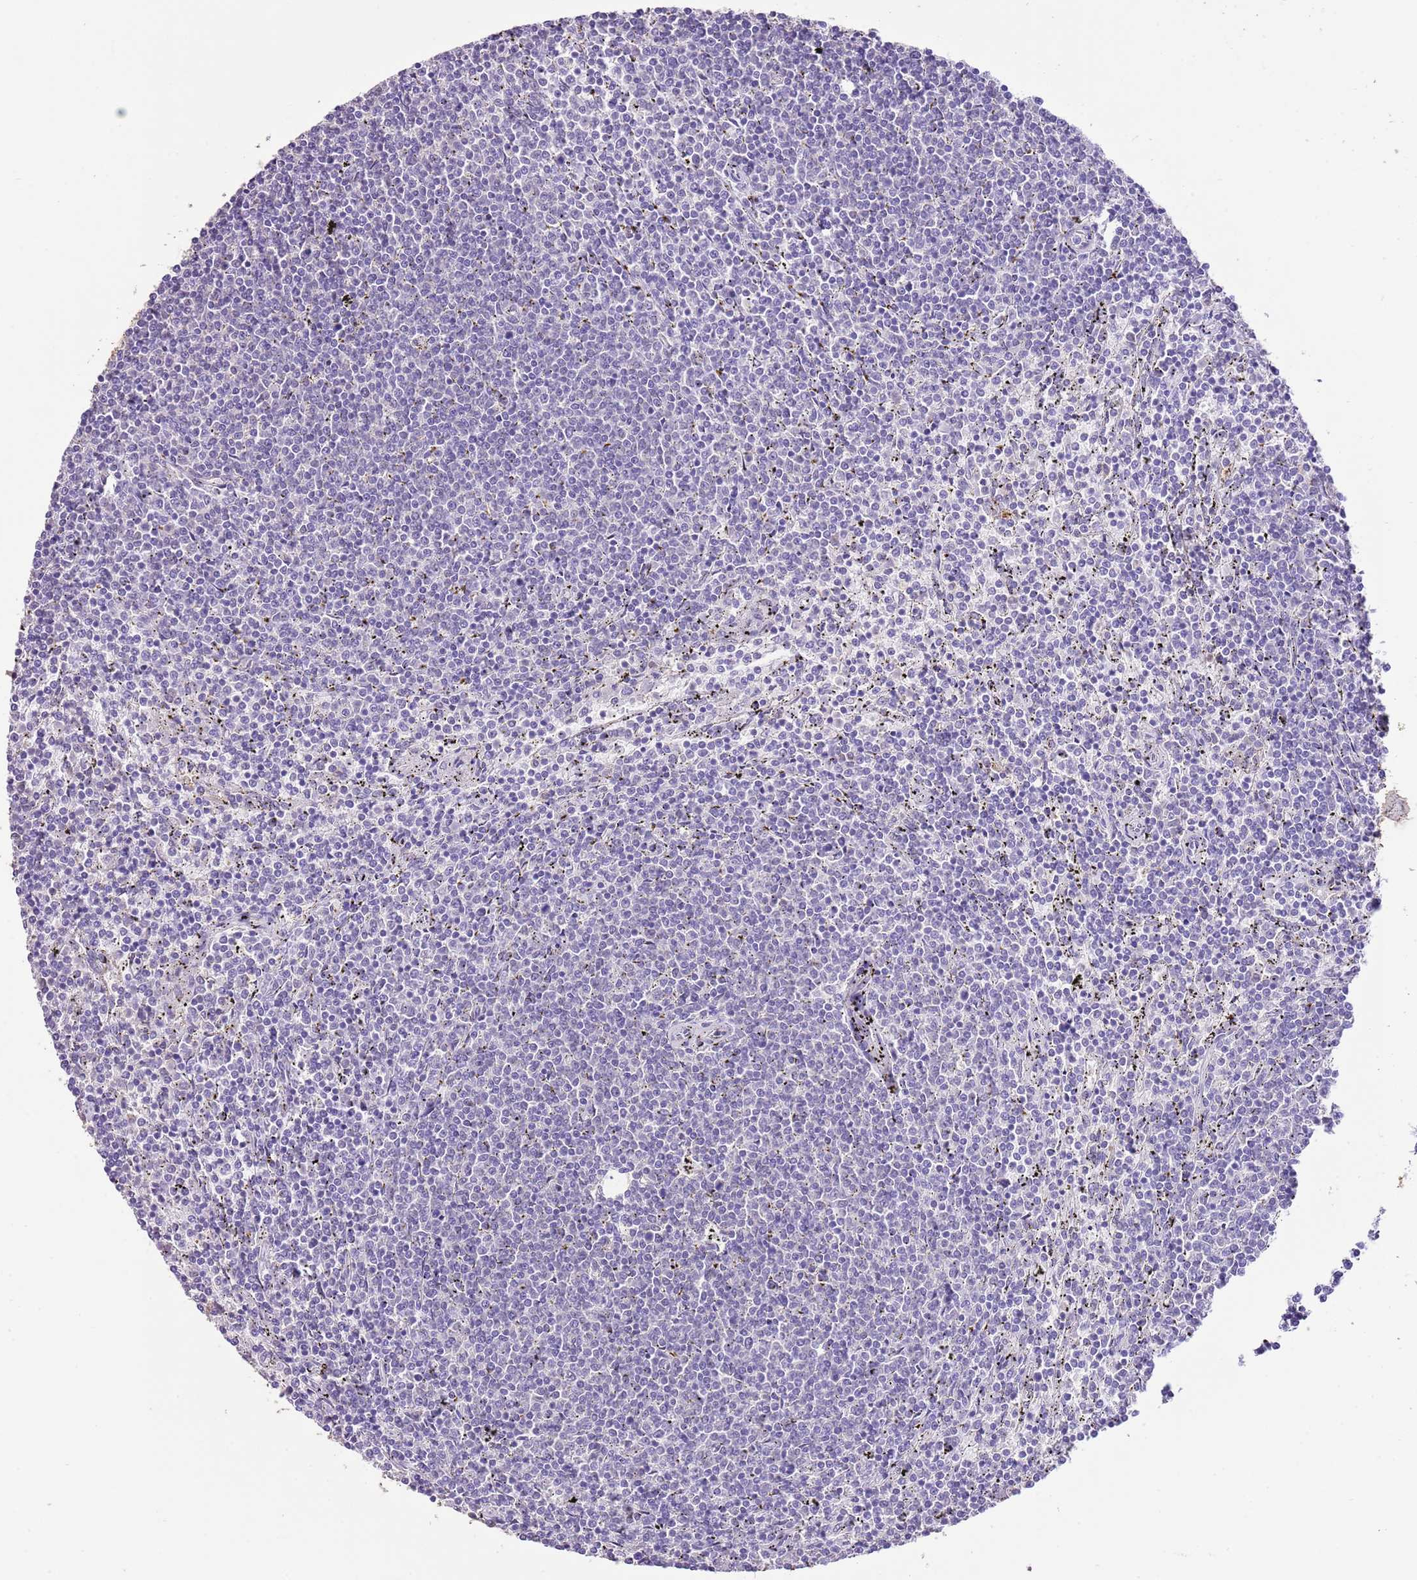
{"staining": {"intensity": "negative", "quantity": "none", "location": "none"}, "tissue": "lymphoma", "cell_type": "Tumor cells", "image_type": "cancer", "snomed": [{"axis": "morphology", "description": "Malignant lymphoma, non-Hodgkin's type, Low grade"}, {"axis": "topography", "description": "Spleen"}], "caption": "Malignant lymphoma, non-Hodgkin's type (low-grade) was stained to show a protein in brown. There is no significant expression in tumor cells.", "gene": "IZUMO4", "patient": {"sex": "female", "age": 50}}